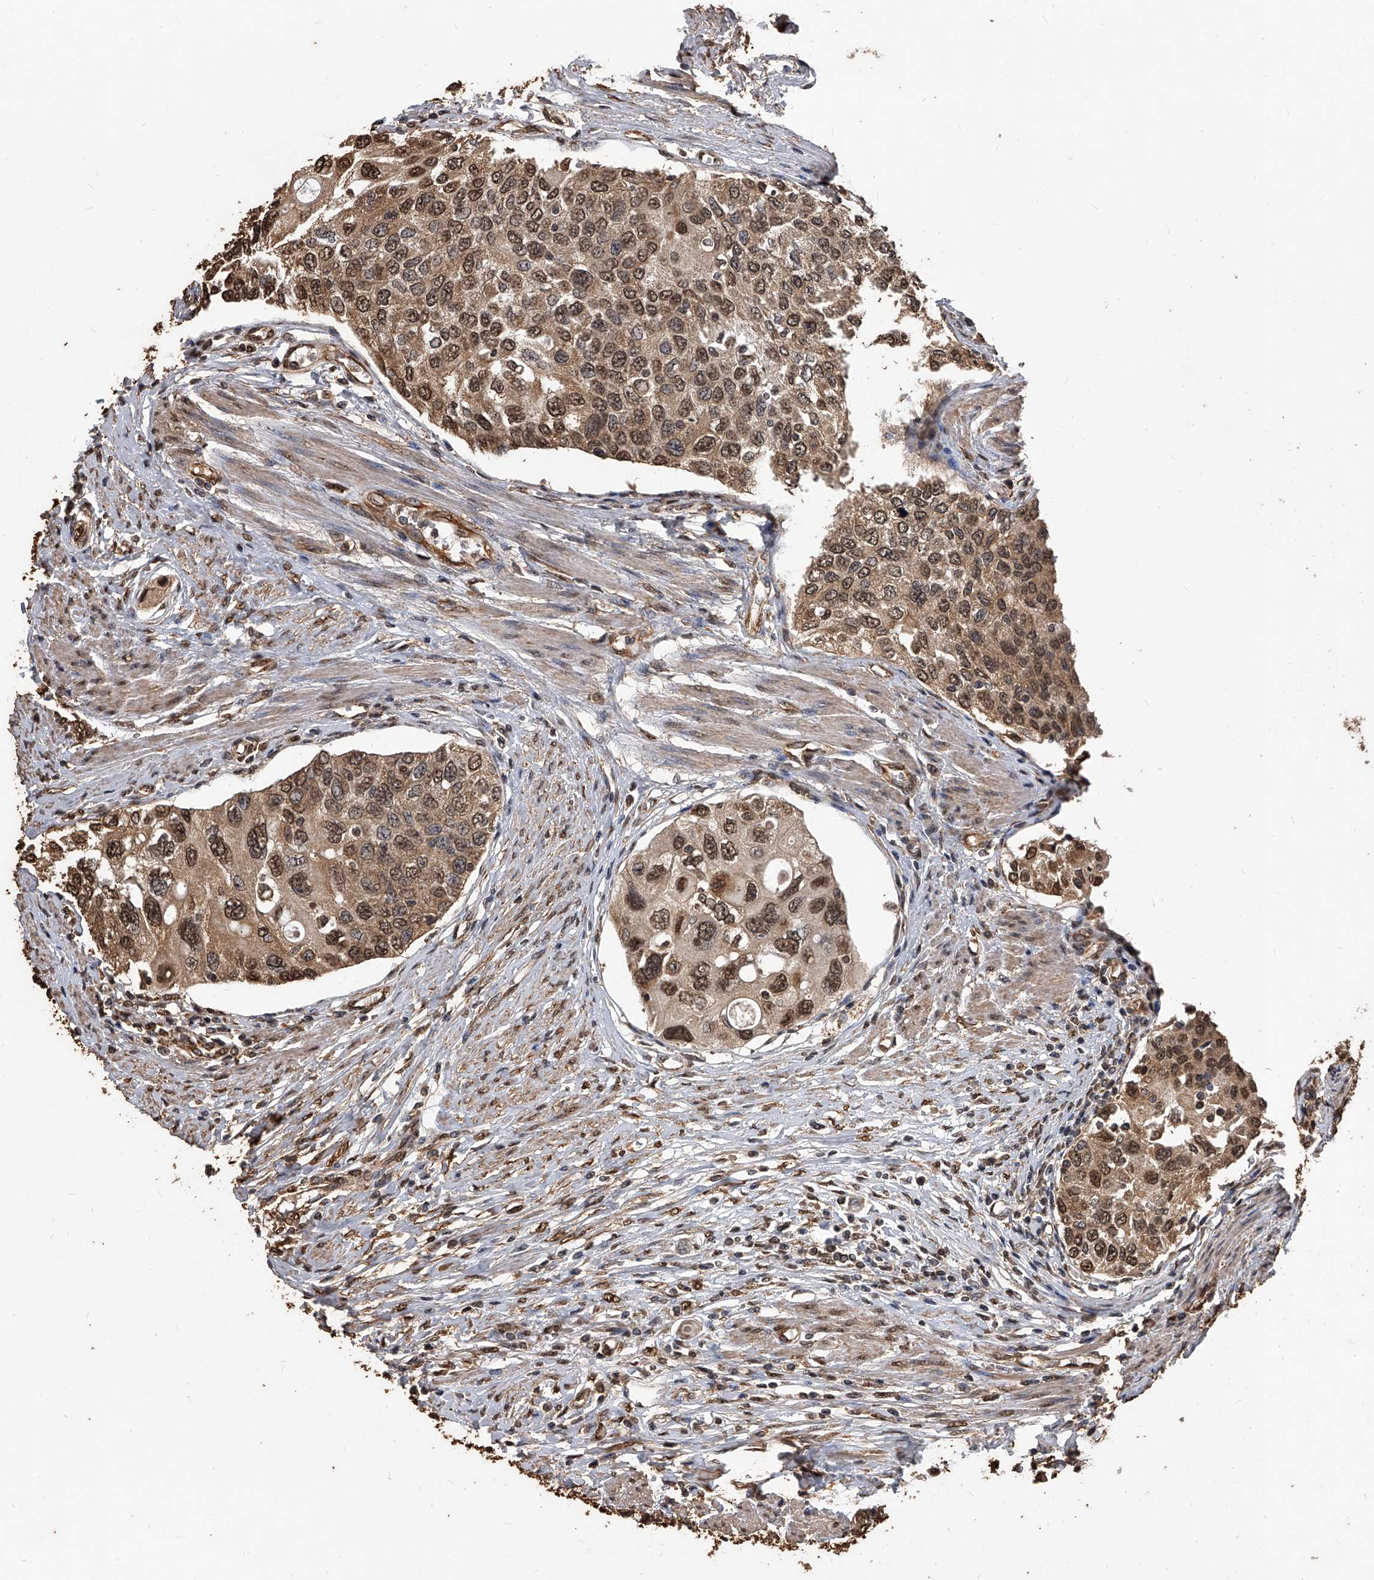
{"staining": {"intensity": "strong", "quantity": ">75%", "location": "cytoplasmic/membranous,nuclear"}, "tissue": "urothelial cancer", "cell_type": "Tumor cells", "image_type": "cancer", "snomed": [{"axis": "morphology", "description": "Urothelial carcinoma, High grade"}, {"axis": "topography", "description": "Urinary bladder"}], "caption": "Human urothelial carcinoma (high-grade) stained with a brown dye demonstrates strong cytoplasmic/membranous and nuclear positive positivity in approximately >75% of tumor cells.", "gene": "FBXL4", "patient": {"sex": "female", "age": 56}}